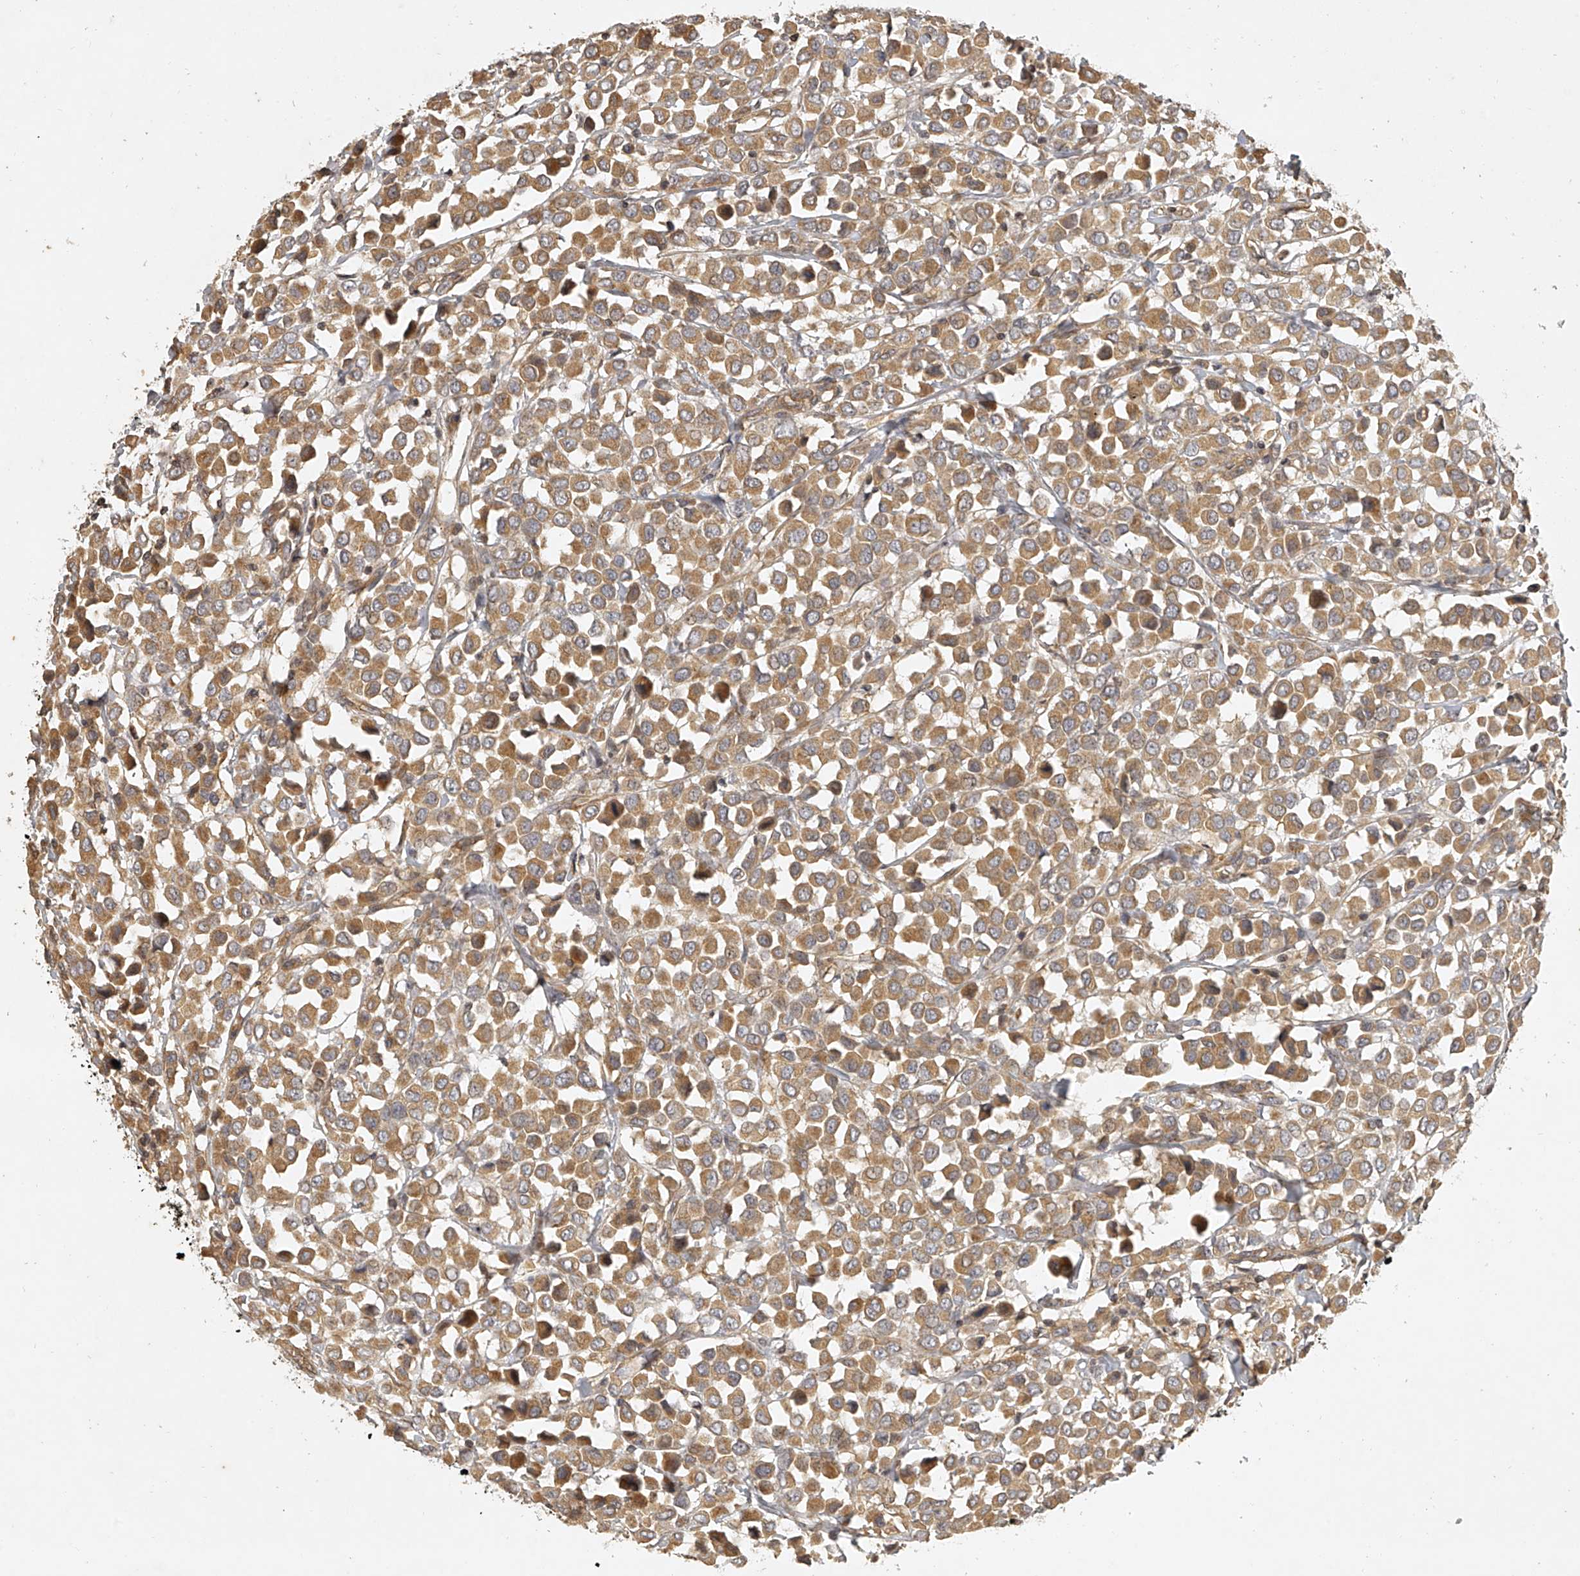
{"staining": {"intensity": "moderate", "quantity": ">75%", "location": "cytoplasmic/membranous"}, "tissue": "breast cancer", "cell_type": "Tumor cells", "image_type": "cancer", "snomed": [{"axis": "morphology", "description": "Duct carcinoma"}, {"axis": "topography", "description": "Breast"}], "caption": "IHC of breast cancer reveals medium levels of moderate cytoplasmic/membranous staining in about >75% of tumor cells.", "gene": "NFS1", "patient": {"sex": "female", "age": 61}}